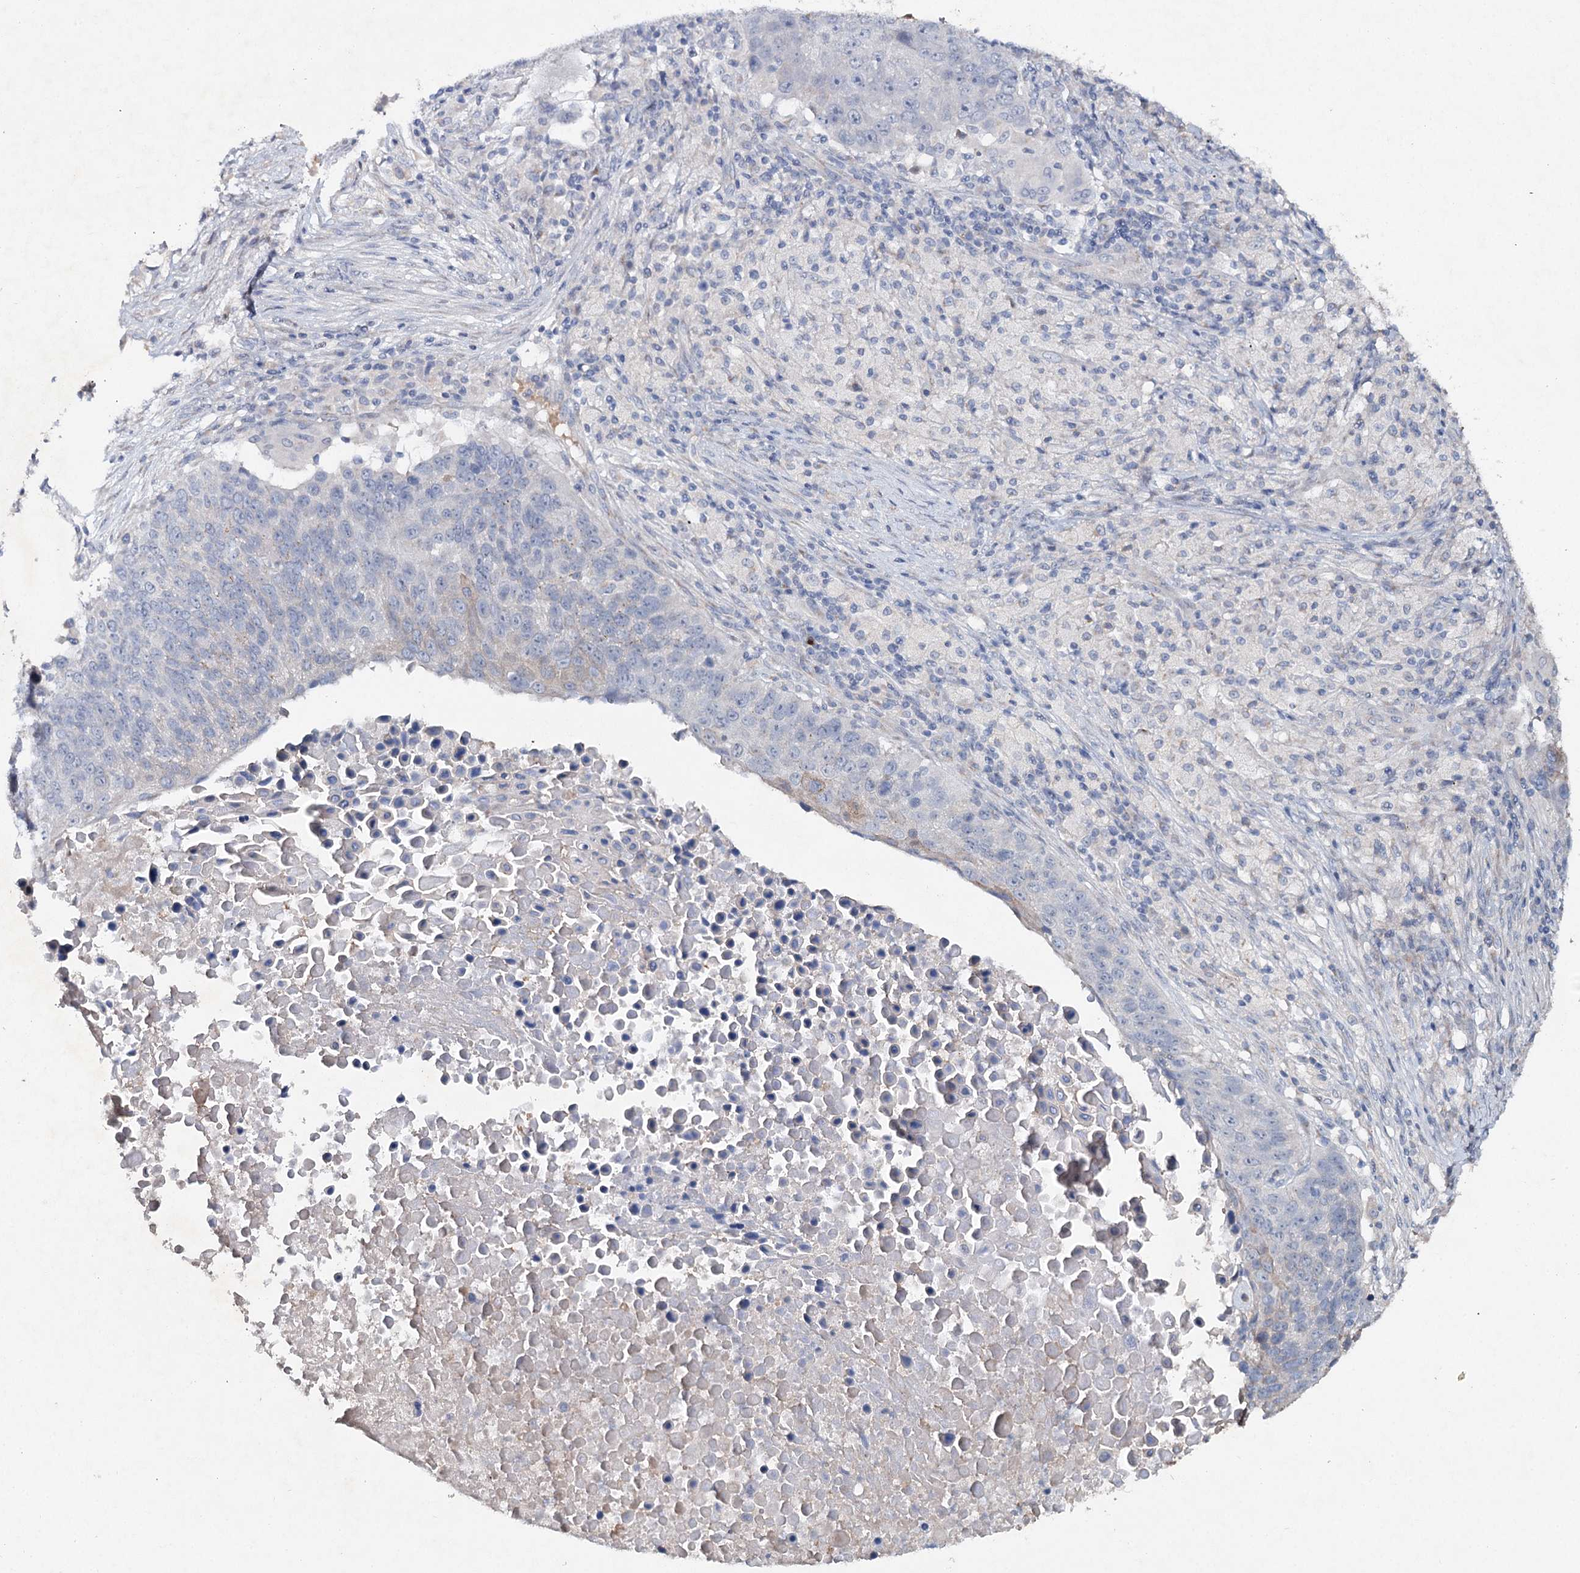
{"staining": {"intensity": "negative", "quantity": "none", "location": "none"}, "tissue": "lung cancer", "cell_type": "Tumor cells", "image_type": "cancer", "snomed": [{"axis": "morphology", "description": "Normal tissue, NOS"}, {"axis": "morphology", "description": "Squamous cell carcinoma, NOS"}, {"axis": "topography", "description": "Lymph node"}, {"axis": "topography", "description": "Lung"}], "caption": "High magnification brightfield microscopy of lung cancer (squamous cell carcinoma) stained with DAB (brown) and counterstained with hematoxylin (blue): tumor cells show no significant staining.", "gene": "RFX6", "patient": {"sex": "male", "age": 66}}